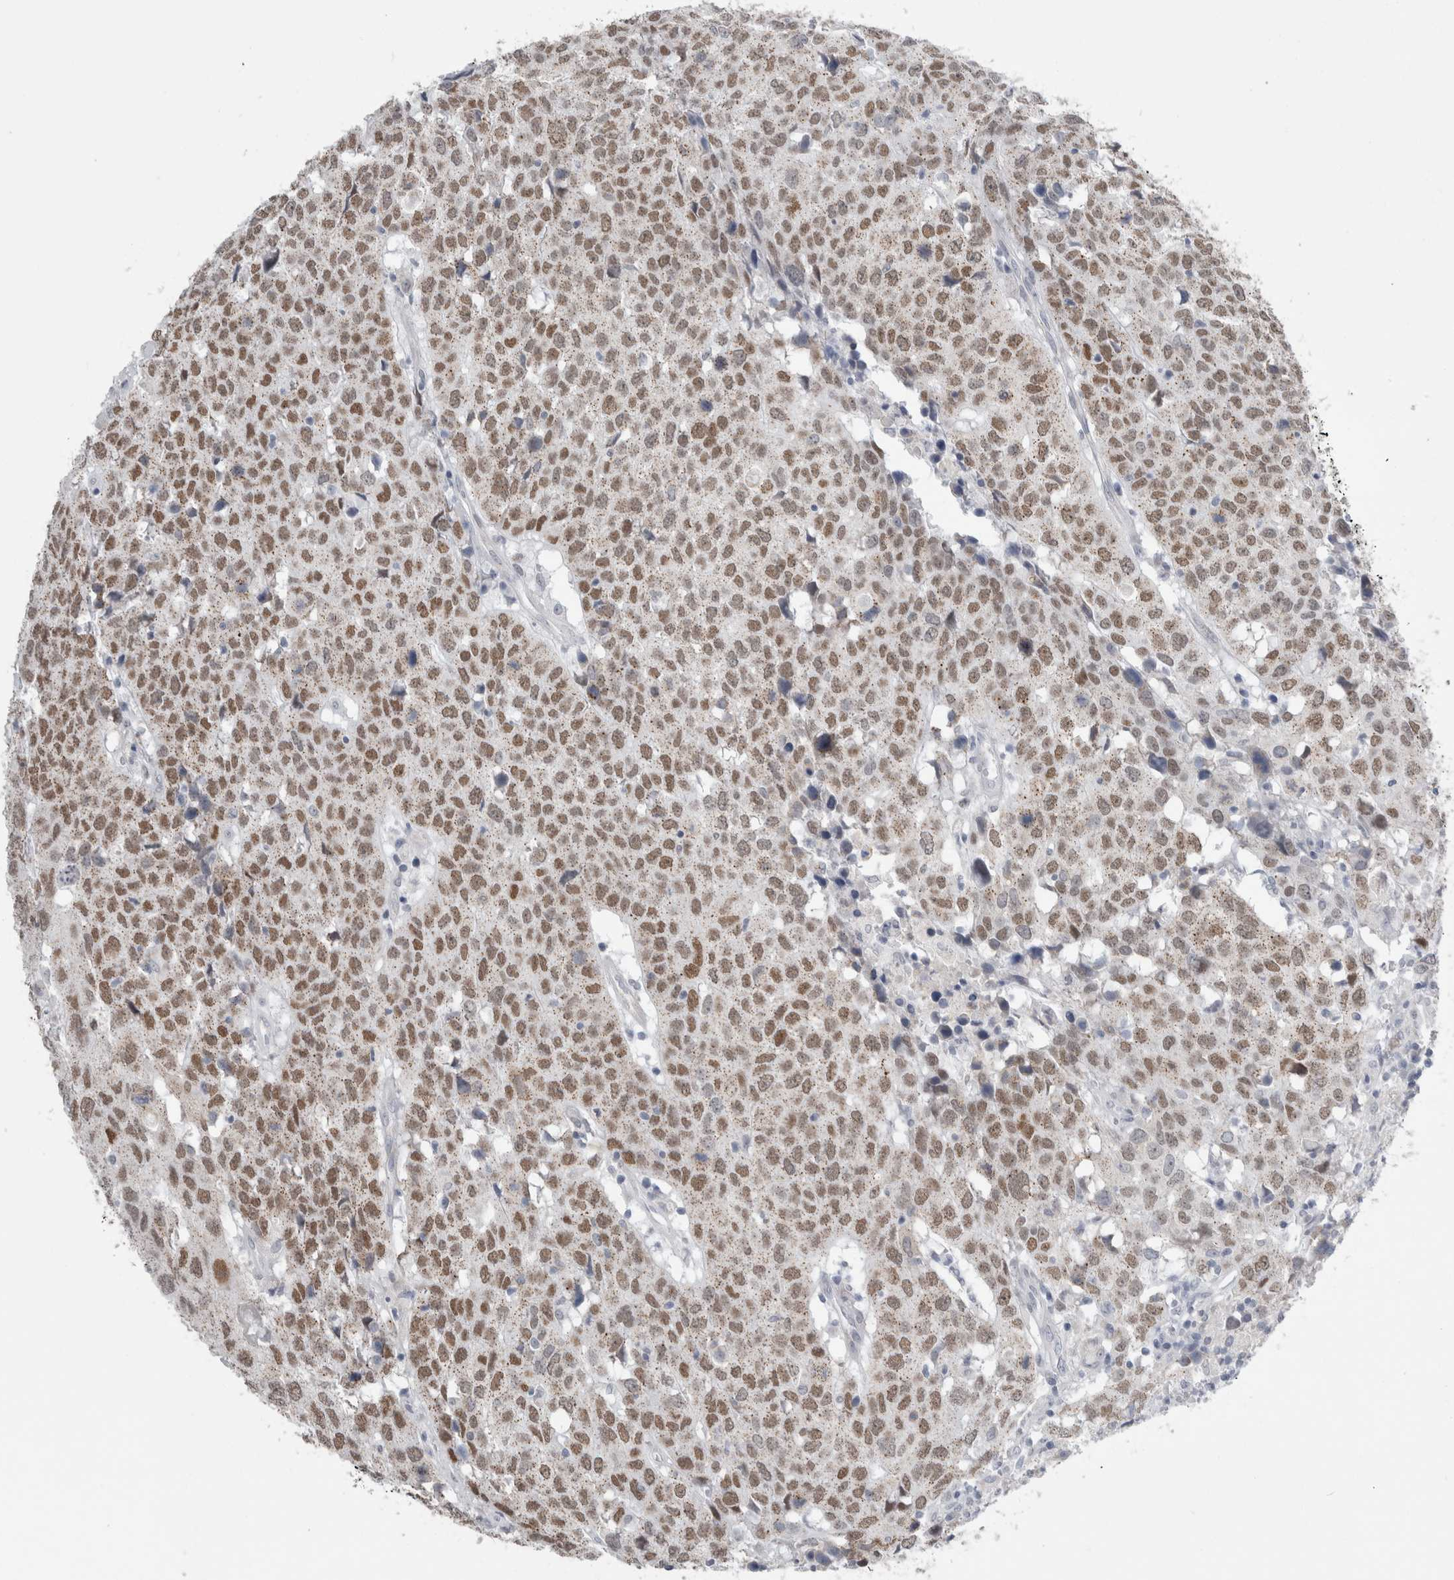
{"staining": {"intensity": "moderate", "quantity": ">75%", "location": "nuclear"}, "tissue": "head and neck cancer", "cell_type": "Tumor cells", "image_type": "cancer", "snomed": [{"axis": "morphology", "description": "Squamous cell carcinoma, NOS"}, {"axis": "topography", "description": "Head-Neck"}], "caption": "Immunohistochemical staining of head and neck squamous cell carcinoma shows medium levels of moderate nuclear protein positivity in approximately >75% of tumor cells.", "gene": "PLIN1", "patient": {"sex": "male", "age": 66}}